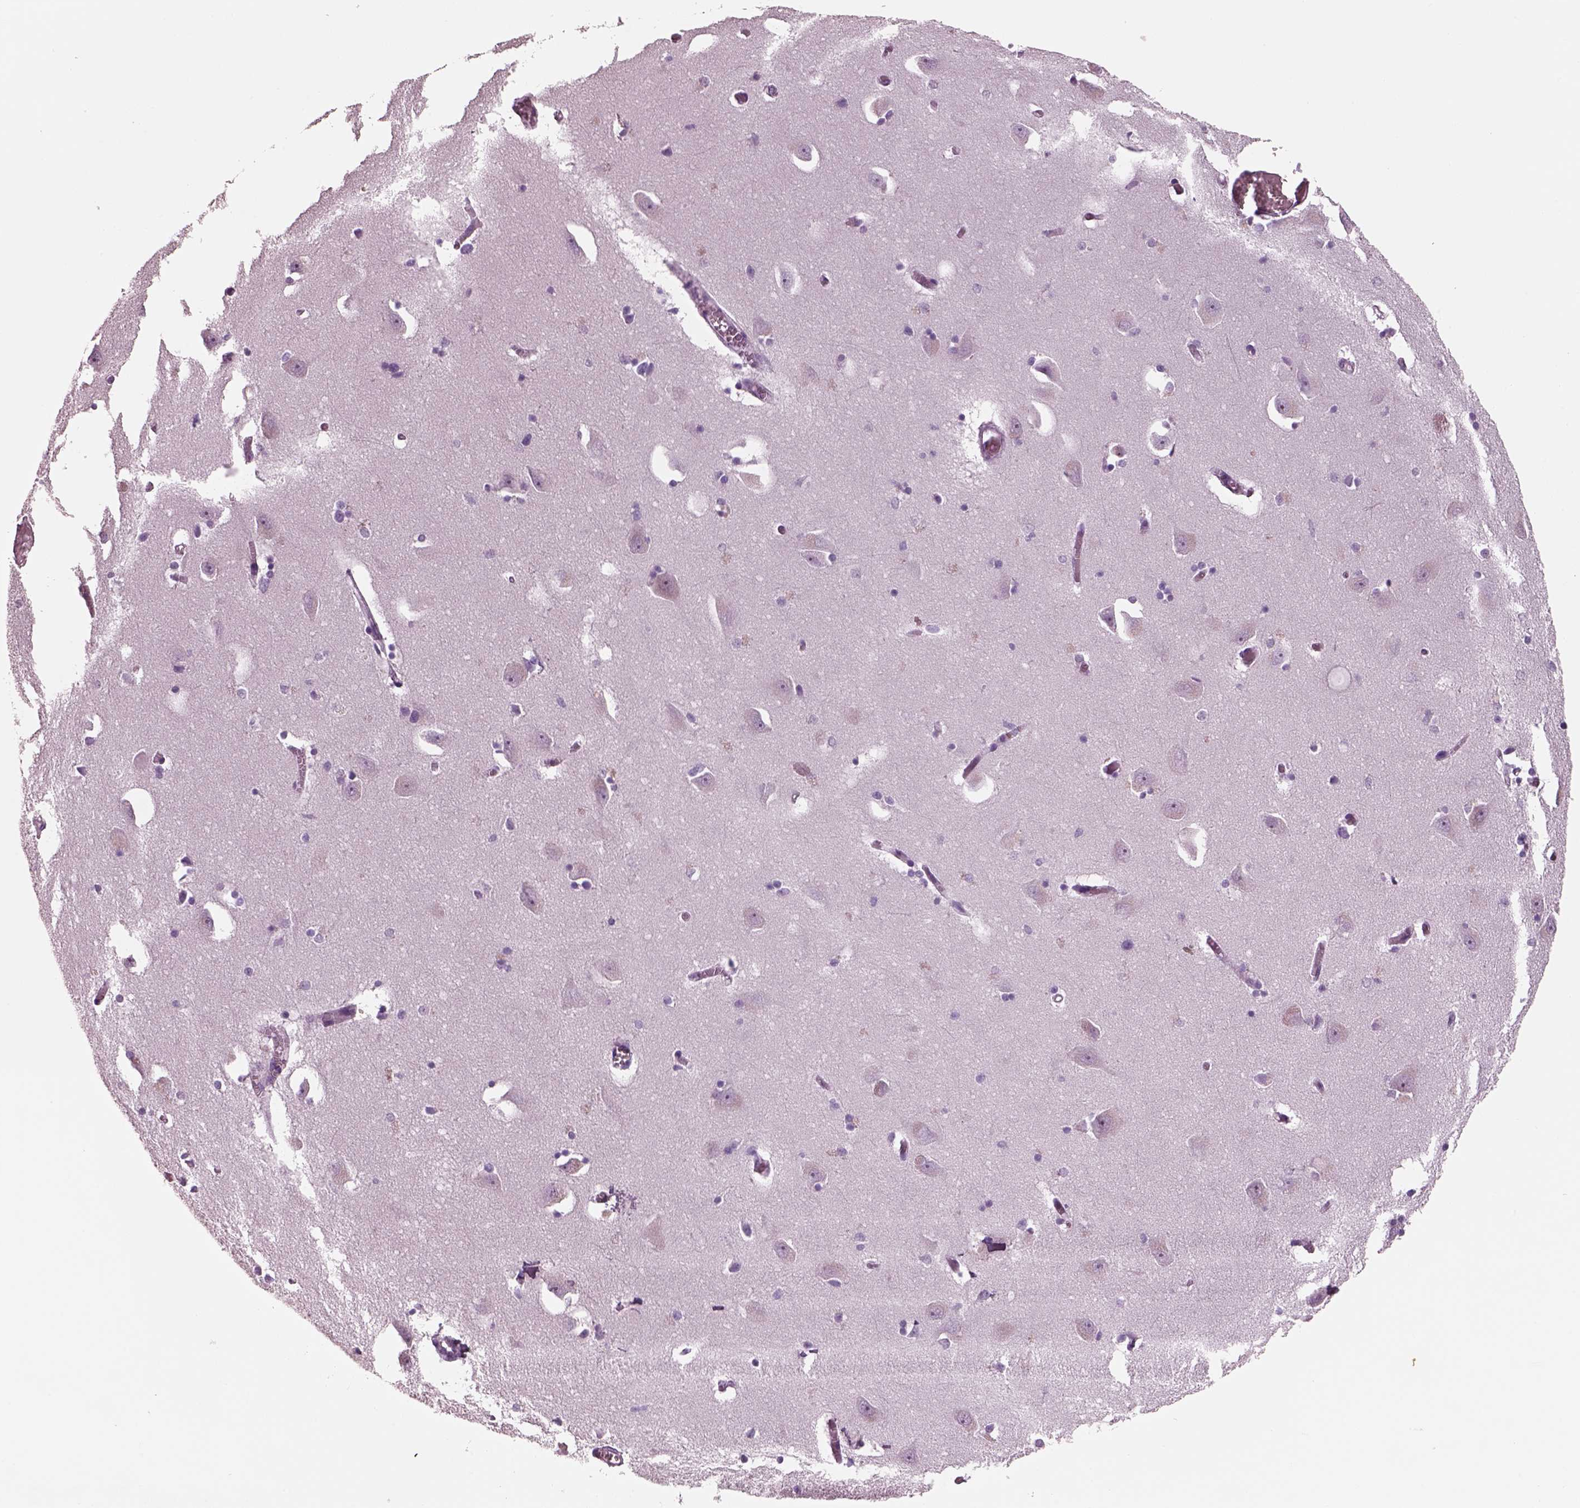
{"staining": {"intensity": "negative", "quantity": "none", "location": "none"}, "tissue": "caudate", "cell_type": "Glial cells", "image_type": "normal", "snomed": [{"axis": "morphology", "description": "Normal tissue, NOS"}, {"axis": "topography", "description": "Lateral ventricle wall"}, {"axis": "topography", "description": "Hippocampus"}], "caption": "IHC image of benign caudate: human caudate stained with DAB (3,3'-diaminobenzidine) demonstrates no significant protein positivity in glial cells.", "gene": "IGLL1", "patient": {"sex": "female", "age": 63}}